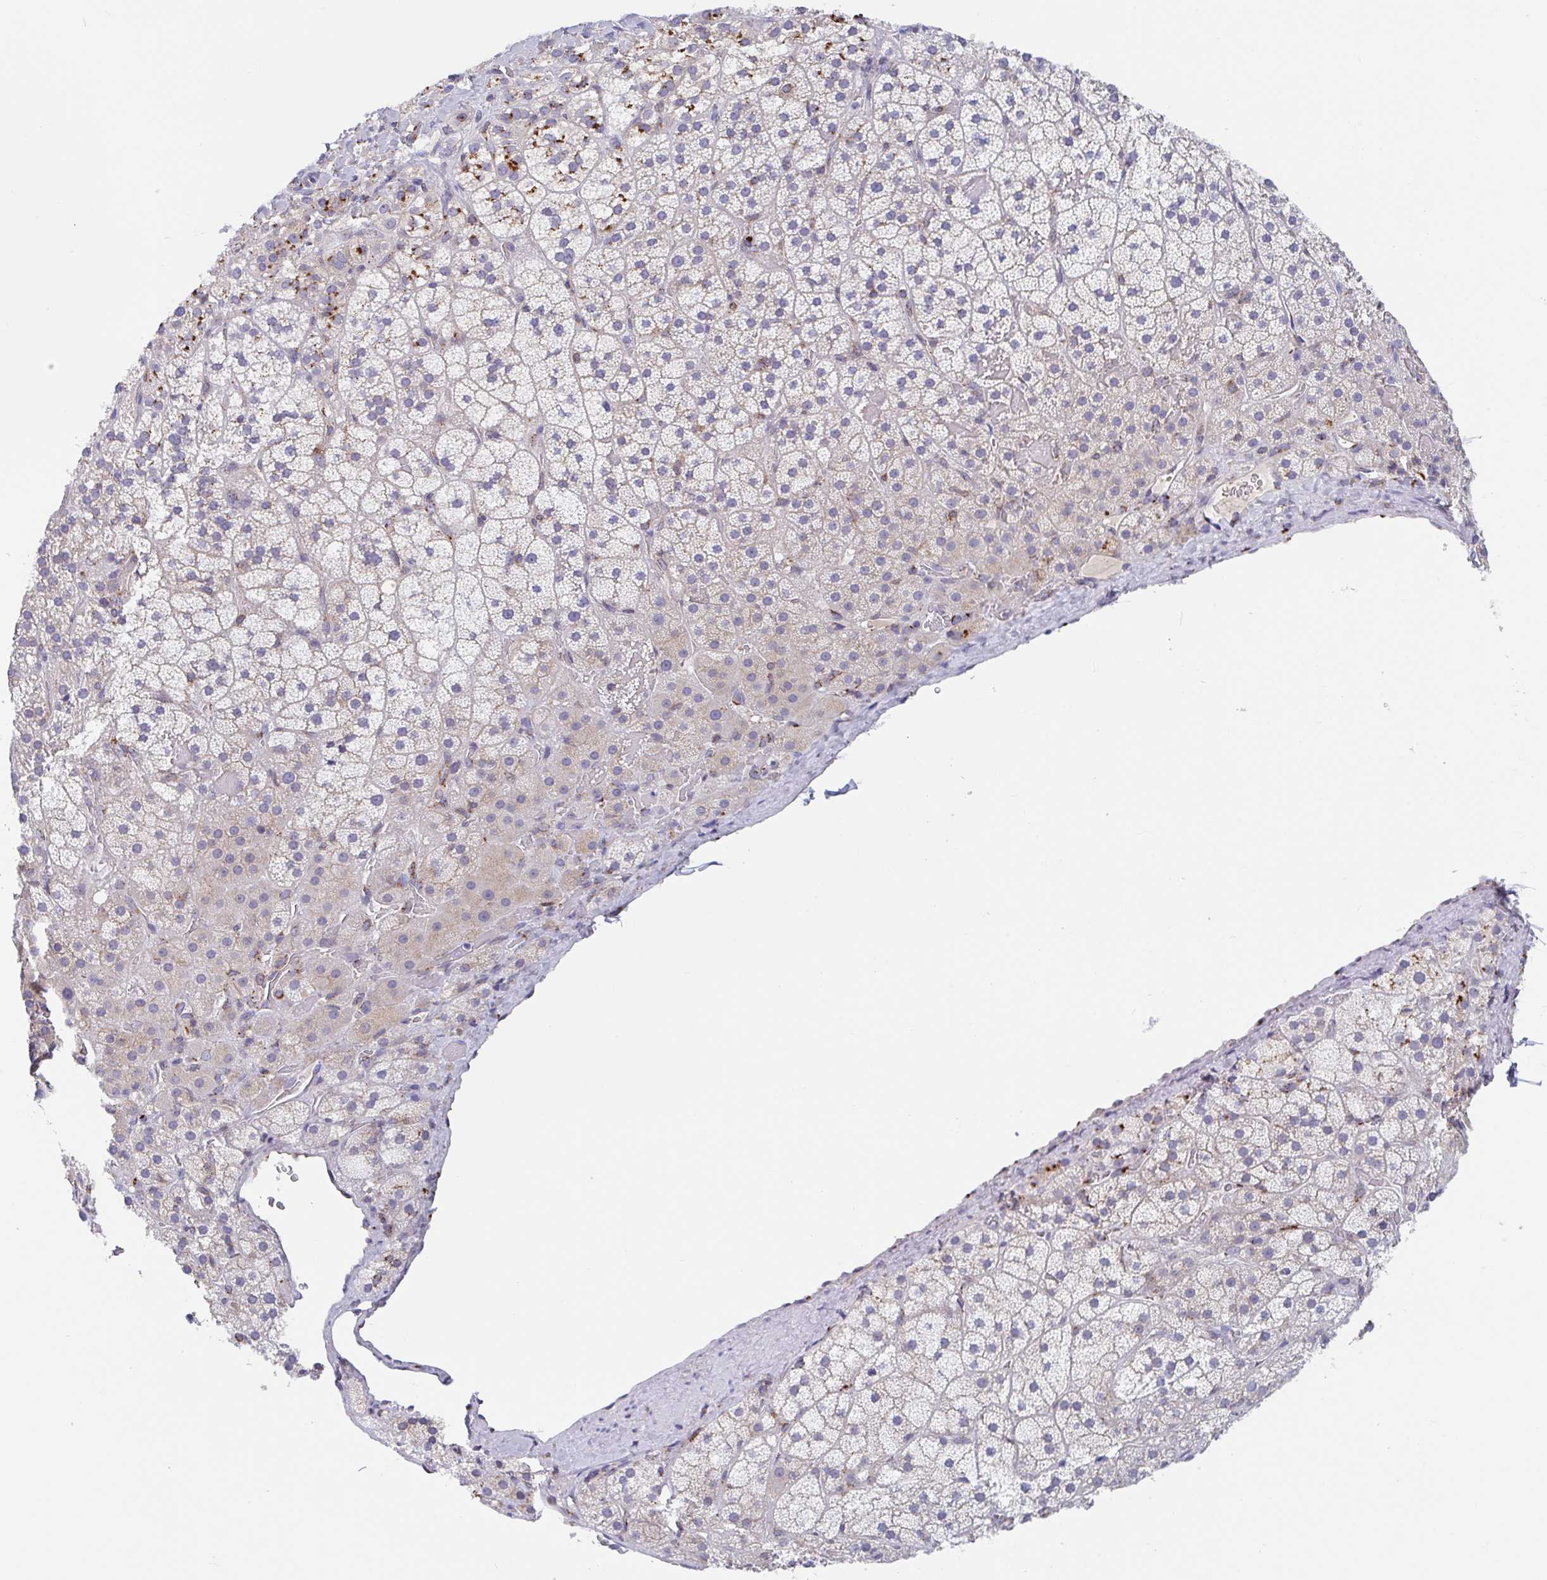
{"staining": {"intensity": "strong", "quantity": "25%-75%", "location": "cytoplasmic/membranous"}, "tissue": "adrenal gland", "cell_type": "Glandular cells", "image_type": "normal", "snomed": [{"axis": "morphology", "description": "Normal tissue, NOS"}, {"axis": "topography", "description": "Adrenal gland"}], "caption": "Human adrenal gland stained with a brown dye displays strong cytoplasmic/membranous positive expression in approximately 25%-75% of glandular cells.", "gene": "PROSER3", "patient": {"sex": "male", "age": 57}}